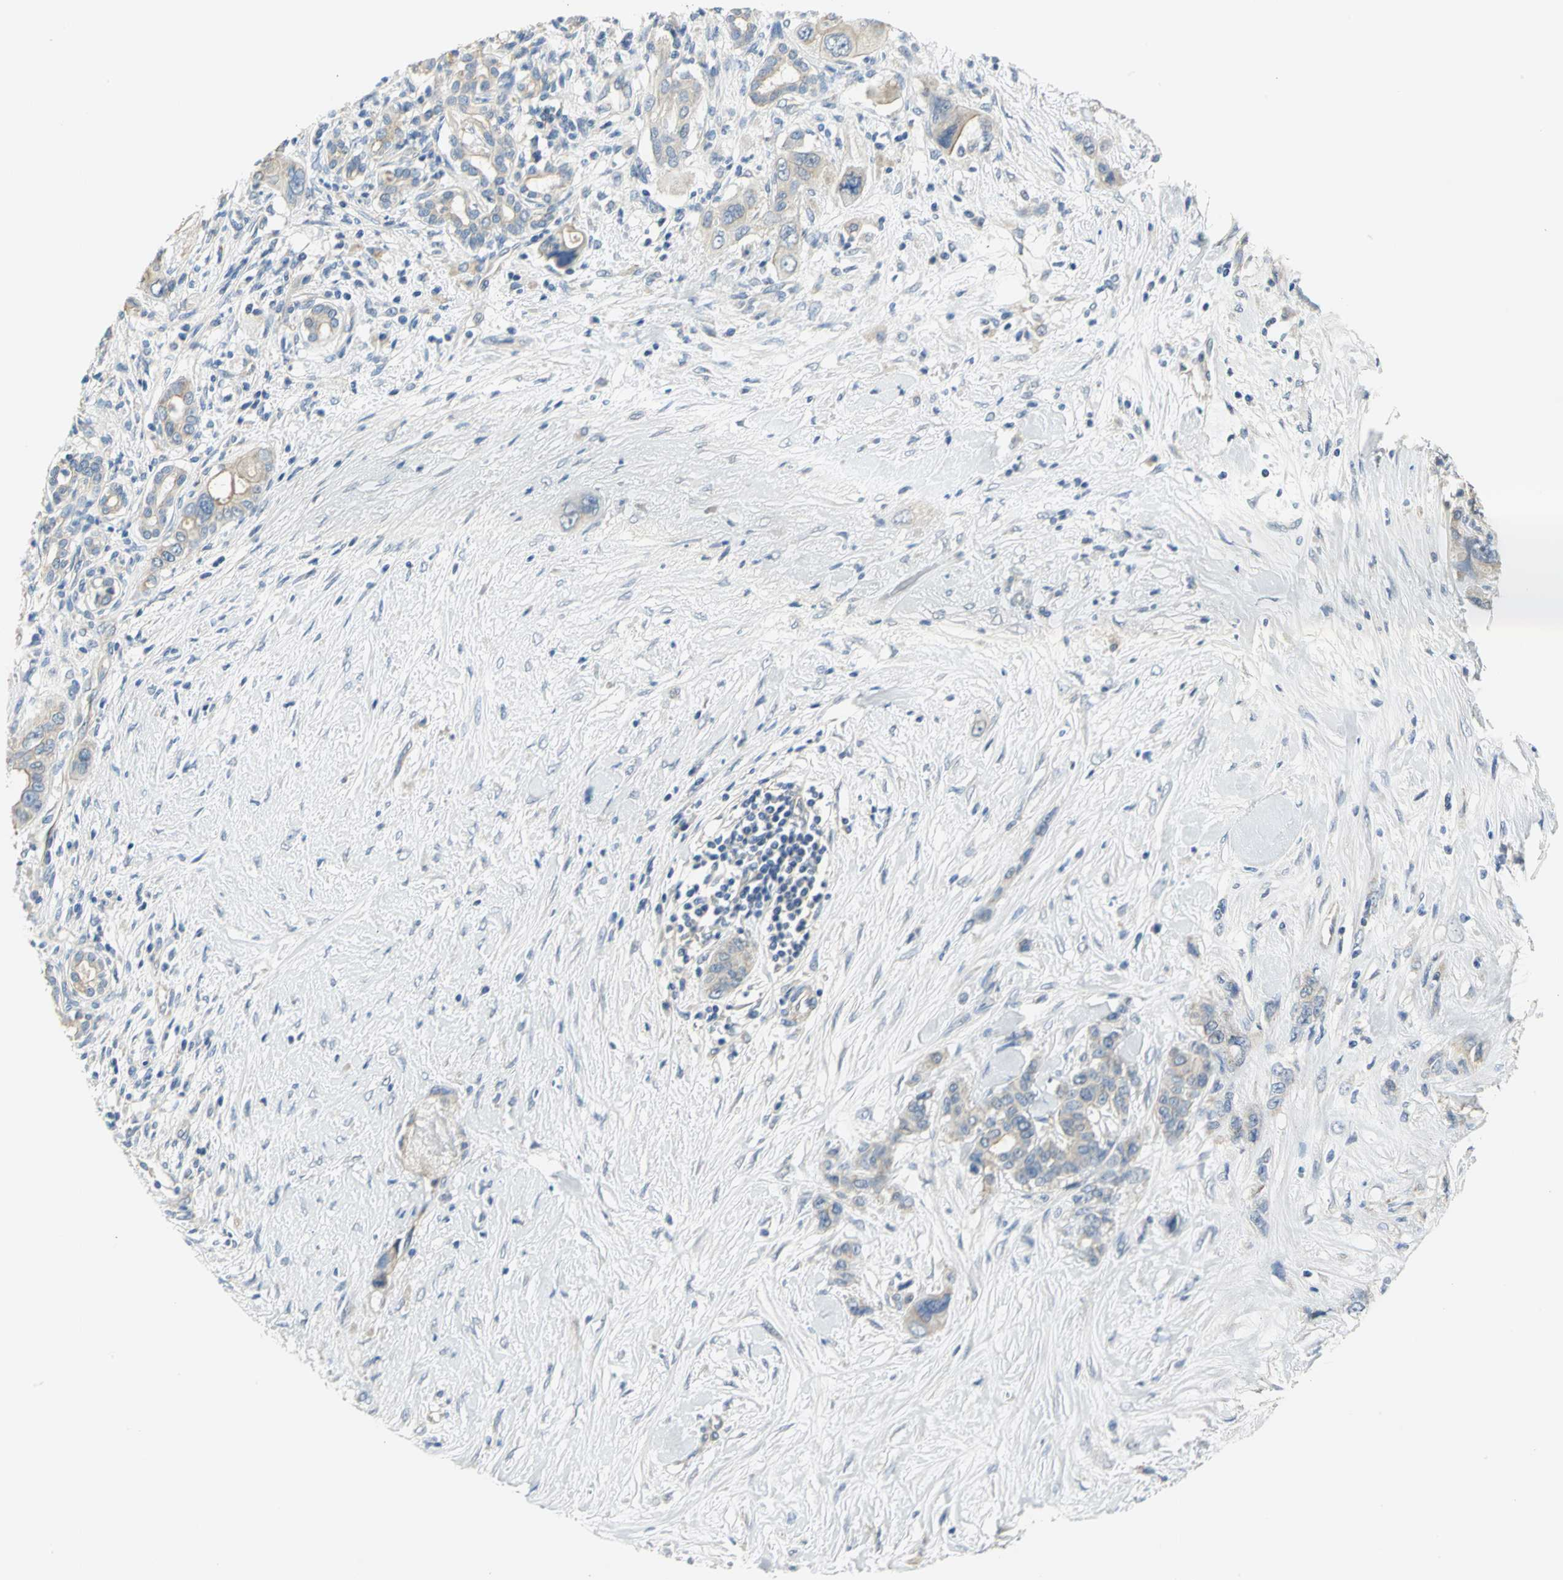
{"staining": {"intensity": "weak", "quantity": ">75%", "location": "cytoplasmic/membranous"}, "tissue": "pancreatic cancer", "cell_type": "Tumor cells", "image_type": "cancer", "snomed": [{"axis": "morphology", "description": "Adenocarcinoma, NOS"}, {"axis": "topography", "description": "Pancreas"}], "caption": "Pancreatic cancer tissue demonstrates weak cytoplasmic/membranous expression in approximately >75% of tumor cells, visualized by immunohistochemistry.", "gene": "HTR1F", "patient": {"sex": "male", "age": 46}}